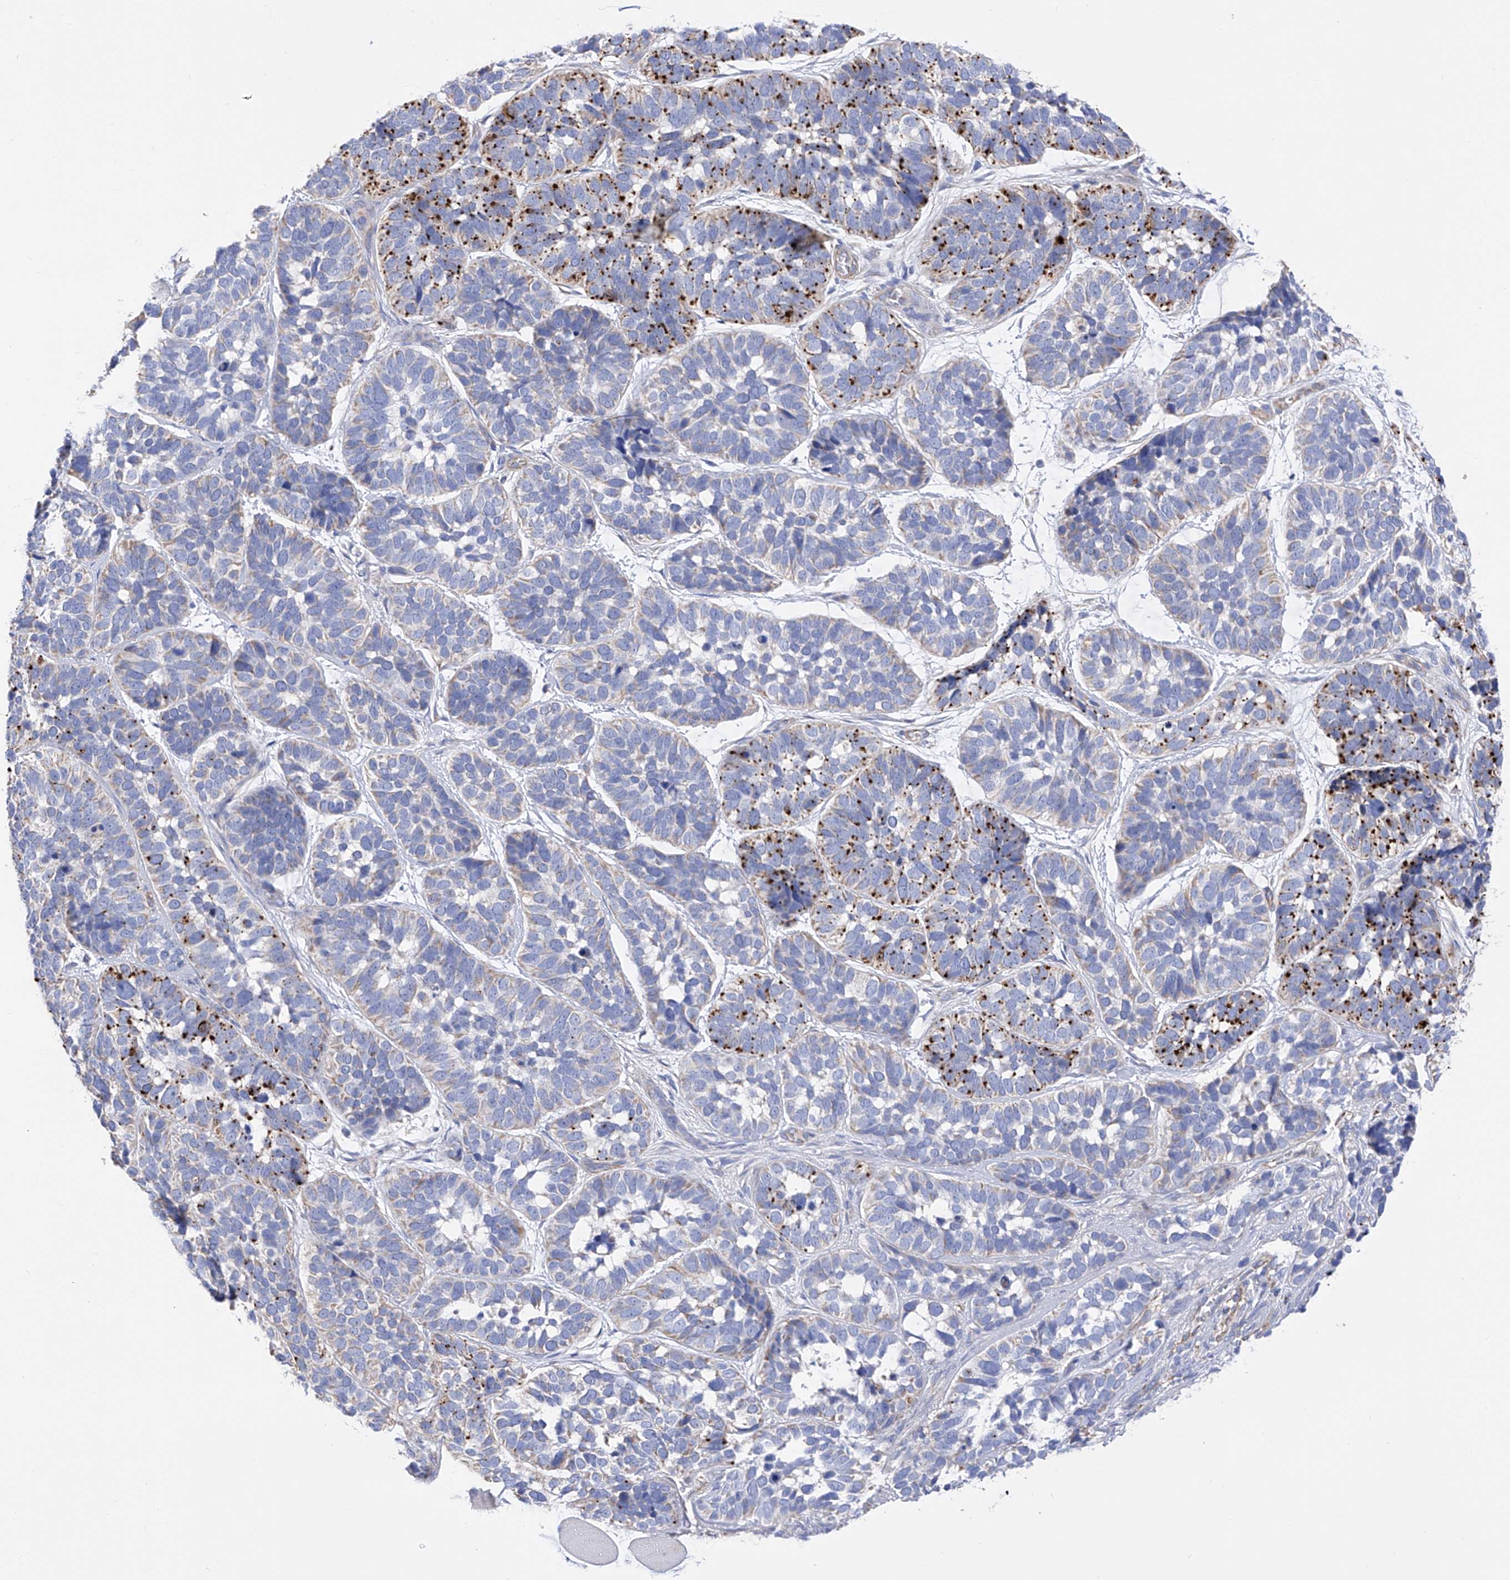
{"staining": {"intensity": "strong", "quantity": "25%-75%", "location": "cytoplasmic/membranous"}, "tissue": "skin cancer", "cell_type": "Tumor cells", "image_type": "cancer", "snomed": [{"axis": "morphology", "description": "Basal cell carcinoma"}, {"axis": "topography", "description": "Skin"}], "caption": "Immunohistochemical staining of human skin cancer reveals strong cytoplasmic/membranous protein expression in about 25%-75% of tumor cells.", "gene": "FLG", "patient": {"sex": "male", "age": 62}}